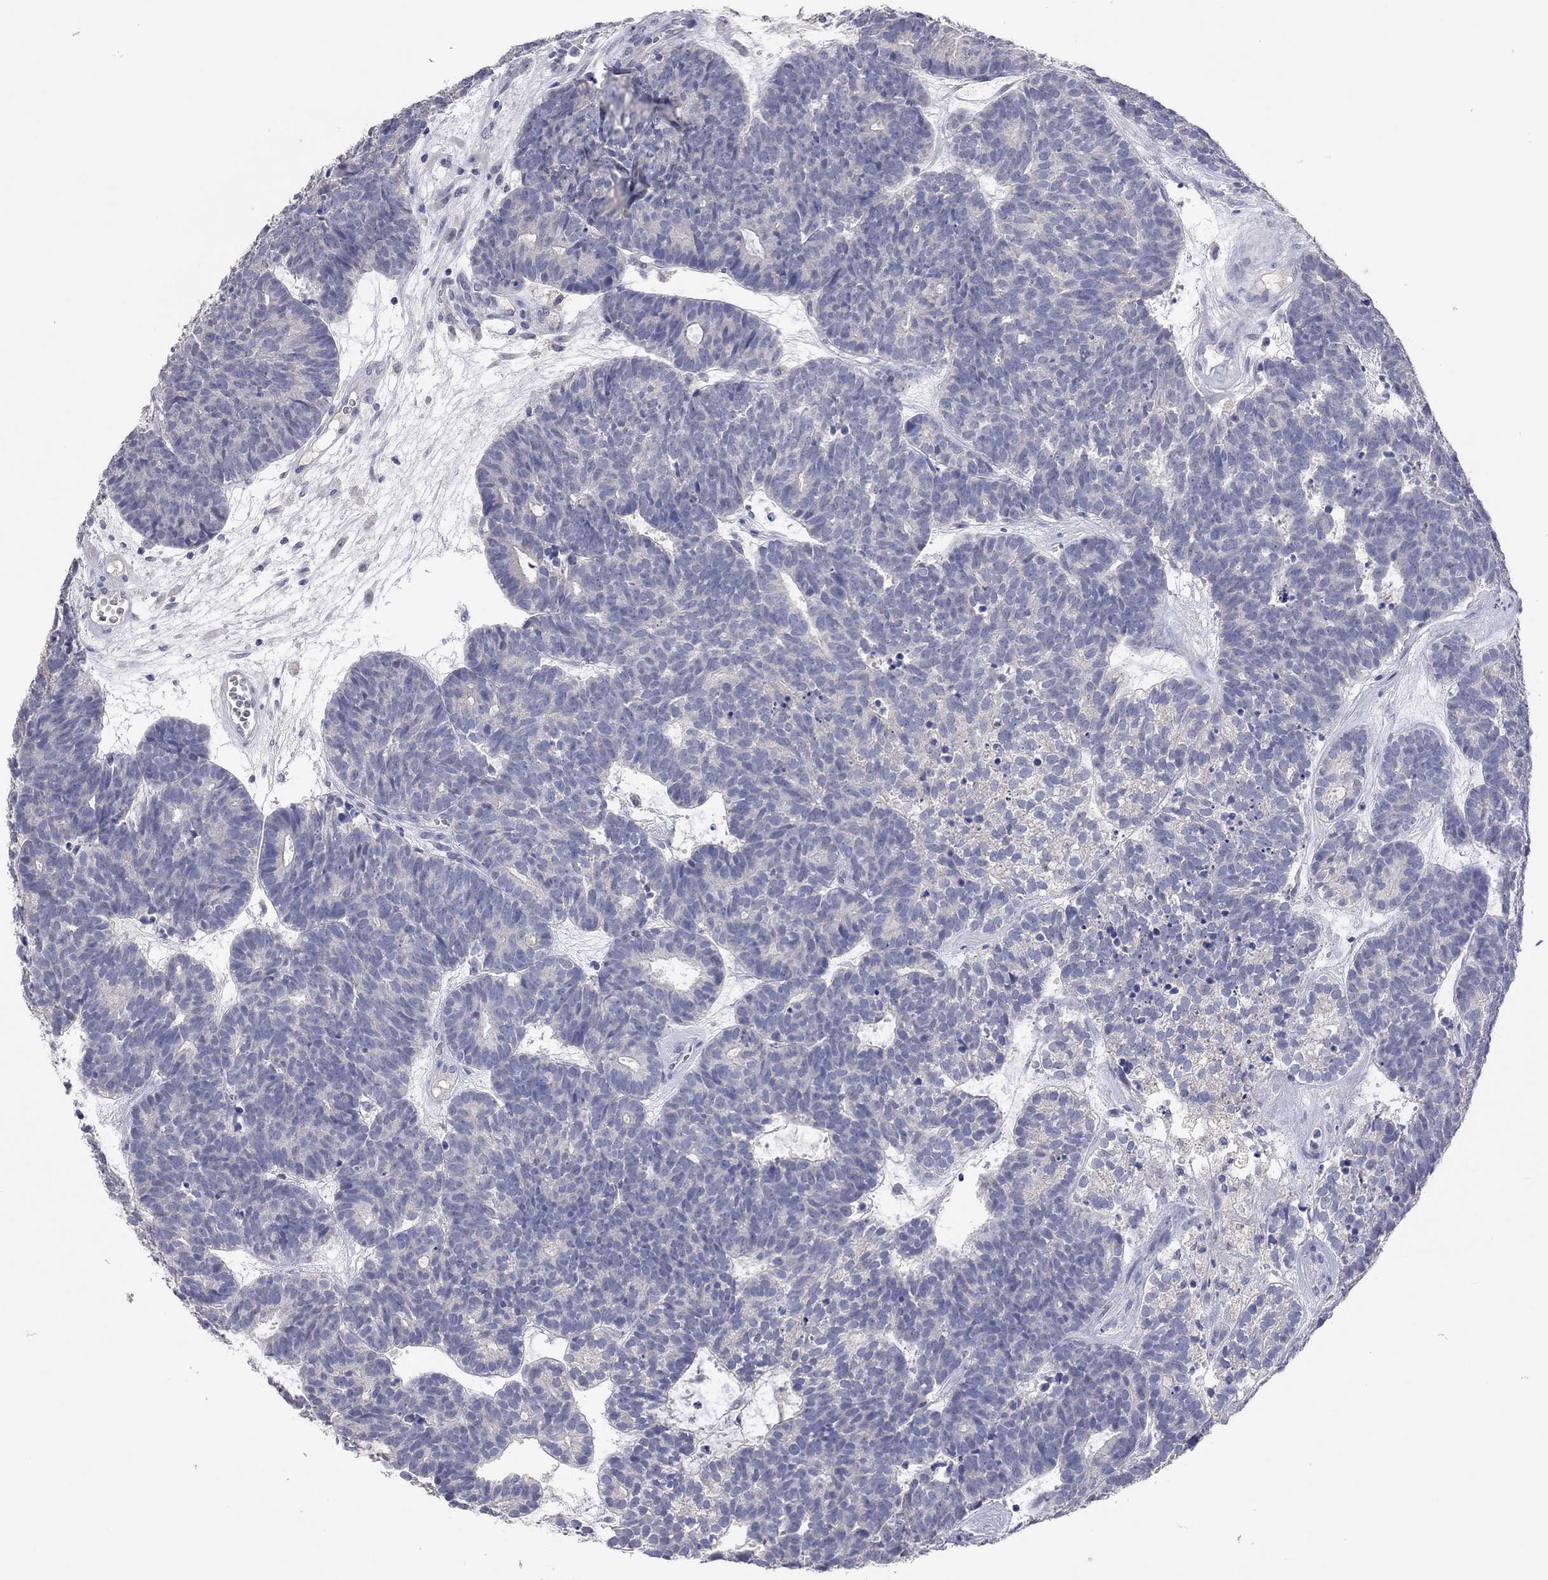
{"staining": {"intensity": "negative", "quantity": "none", "location": "none"}, "tissue": "head and neck cancer", "cell_type": "Tumor cells", "image_type": "cancer", "snomed": [{"axis": "morphology", "description": "Adenocarcinoma, NOS"}, {"axis": "topography", "description": "Head-Neck"}], "caption": "The image exhibits no significant expression in tumor cells of head and neck cancer (adenocarcinoma).", "gene": "MMP13", "patient": {"sex": "female", "age": 81}}